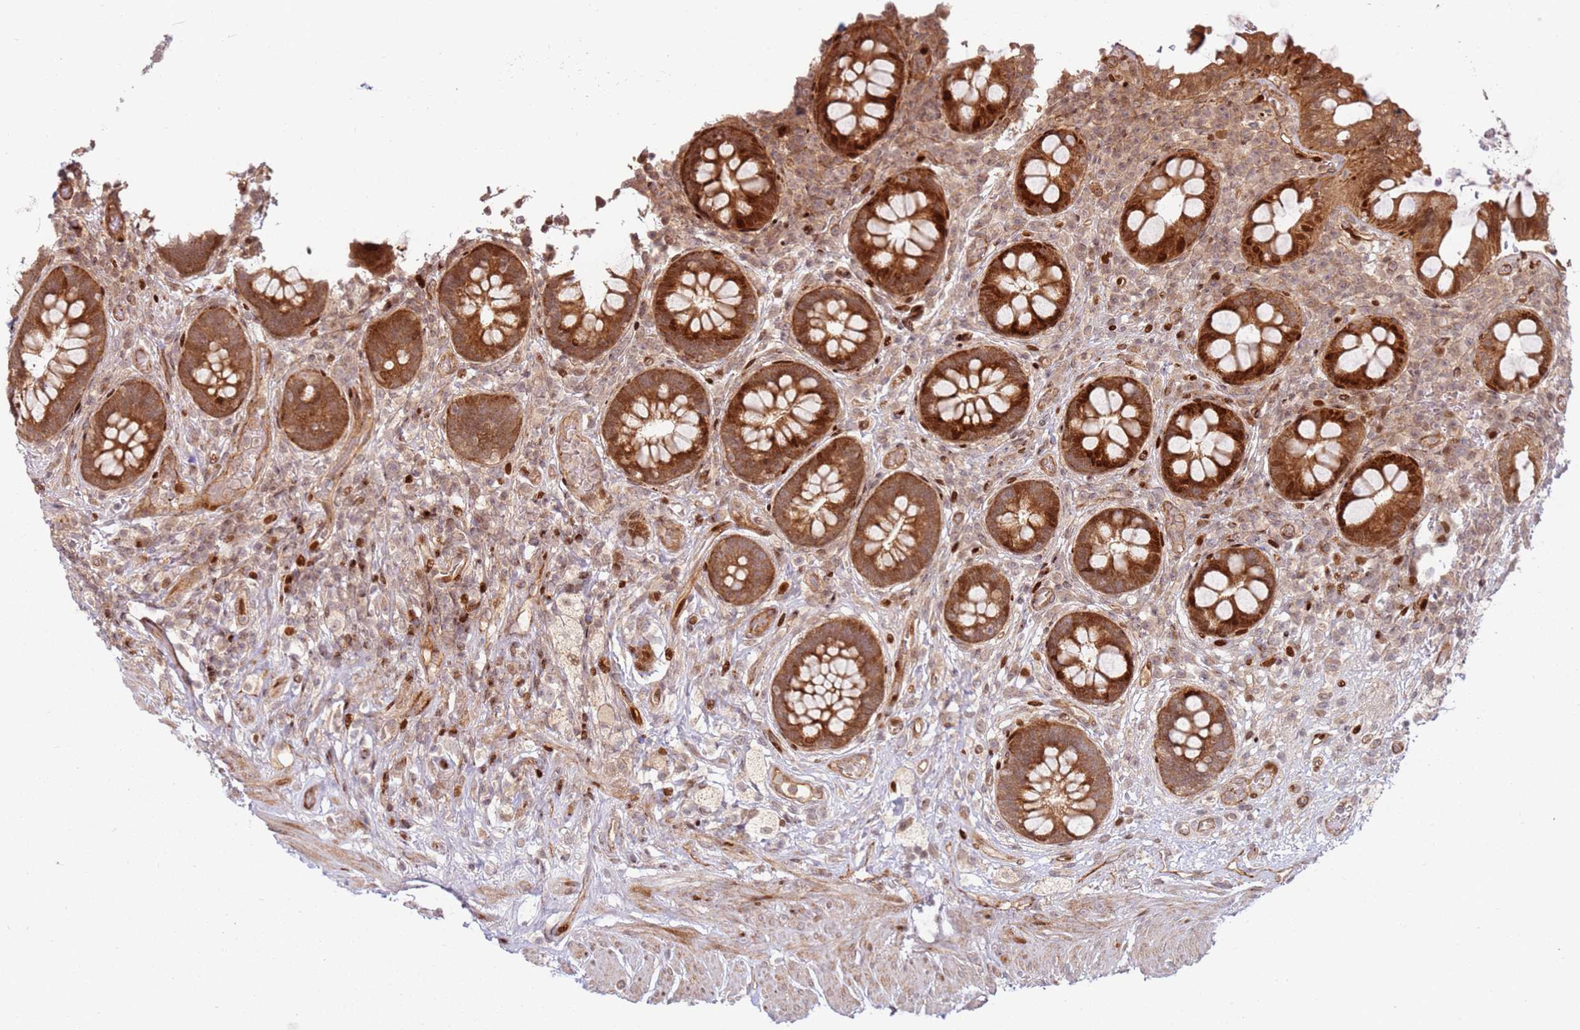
{"staining": {"intensity": "strong", "quantity": "25%-75%", "location": "cytoplasmic/membranous,nuclear"}, "tissue": "rectum", "cell_type": "Glandular cells", "image_type": "normal", "snomed": [{"axis": "morphology", "description": "Normal tissue, NOS"}, {"axis": "topography", "description": "Rectum"}, {"axis": "topography", "description": "Peripheral nerve tissue"}], "caption": "Brown immunohistochemical staining in unremarkable human rectum displays strong cytoplasmic/membranous,nuclear positivity in about 25%-75% of glandular cells.", "gene": "TMEM233", "patient": {"sex": "female", "age": 69}}